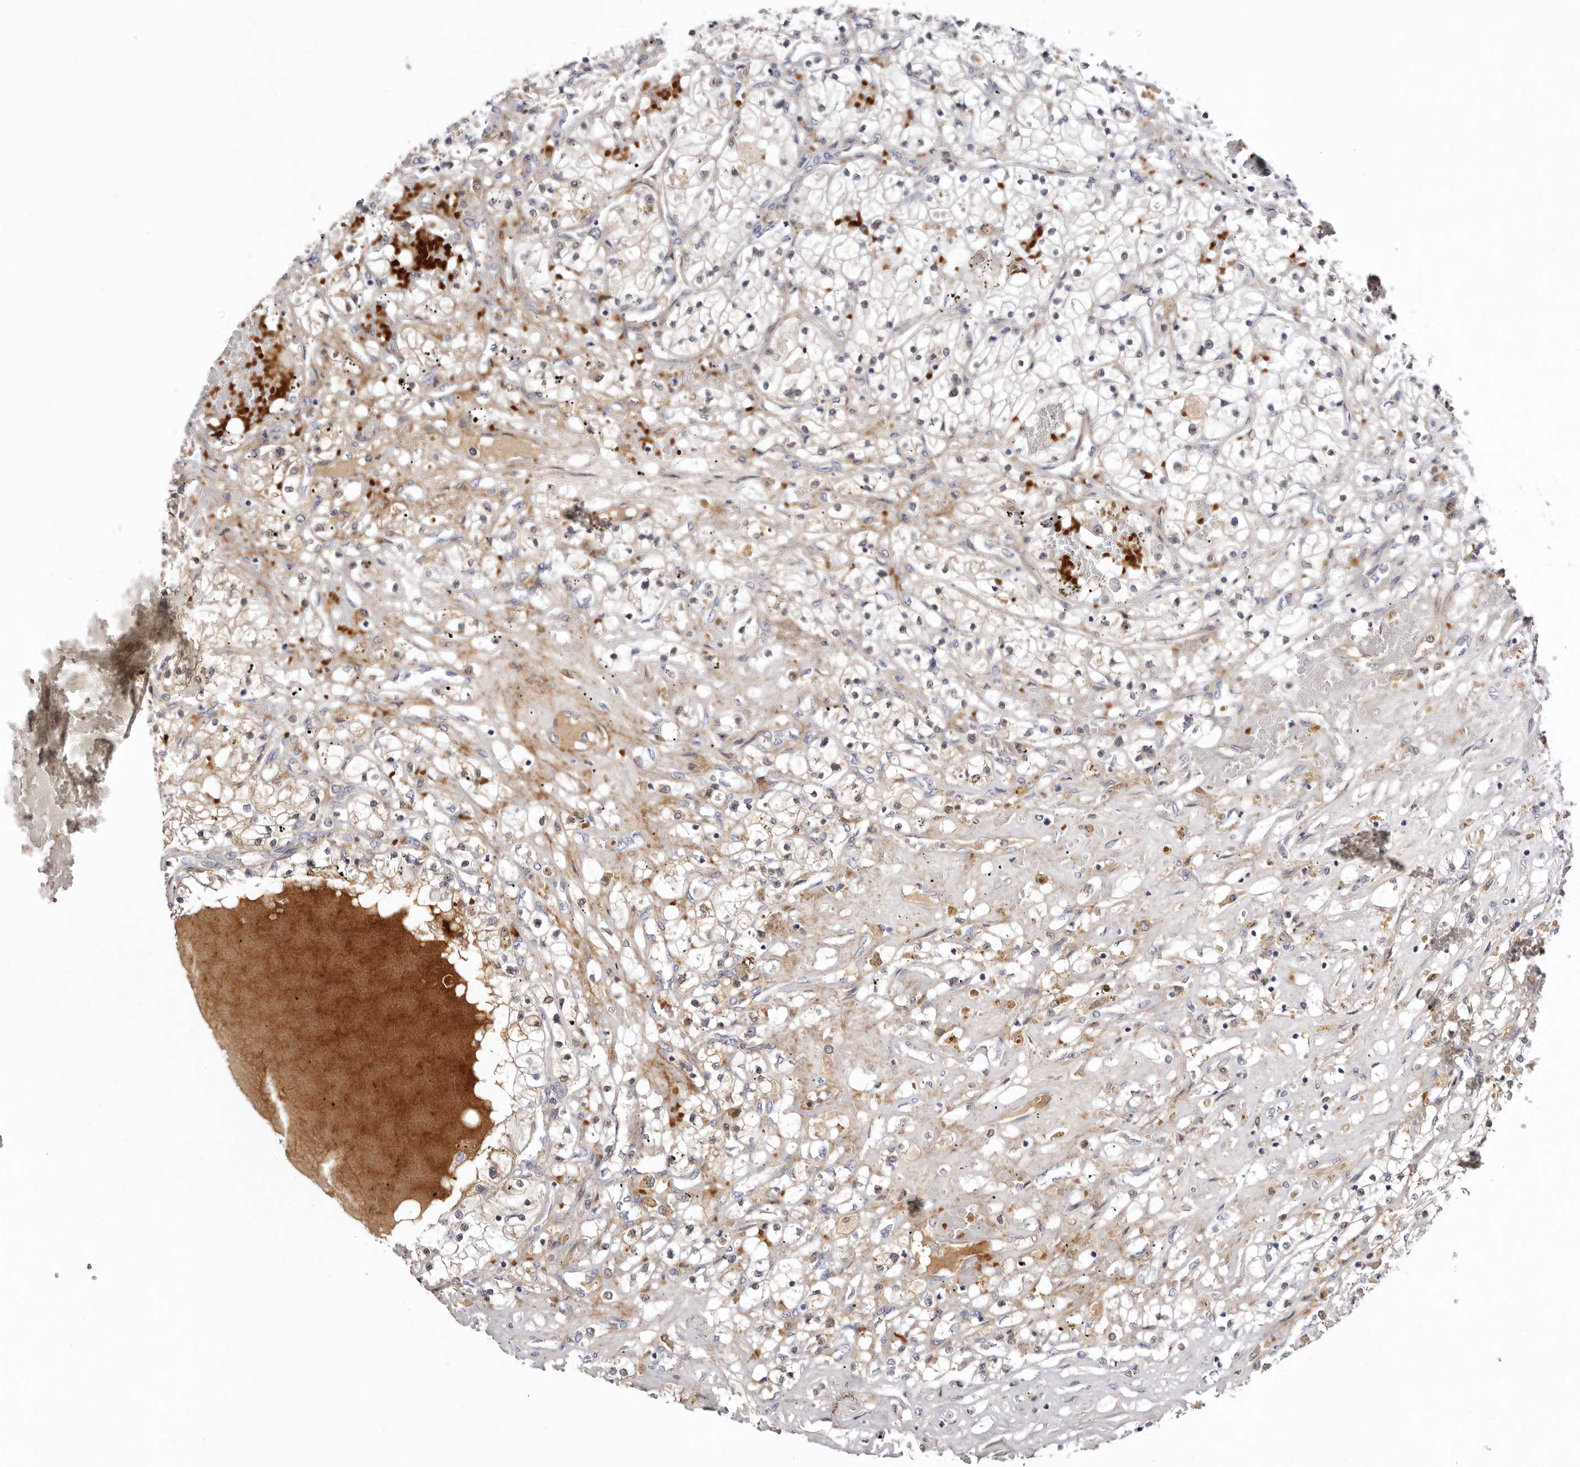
{"staining": {"intensity": "weak", "quantity": "<25%", "location": "cytoplasmic/membranous"}, "tissue": "renal cancer", "cell_type": "Tumor cells", "image_type": "cancer", "snomed": [{"axis": "morphology", "description": "Normal tissue, NOS"}, {"axis": "morphology", "description": "Adenocarcinoma, NOS"}, {"axis": "topography", "description": "Kidney"}], "caption": "High power microscopy micrograph of an immunohistochemistry (IHC) photomicrograph of adenocarcinoma (renal), revealing no significant expression in tumor cells.", "gene": "LMLN", "patient": {"sex": "male", "age": 68}}